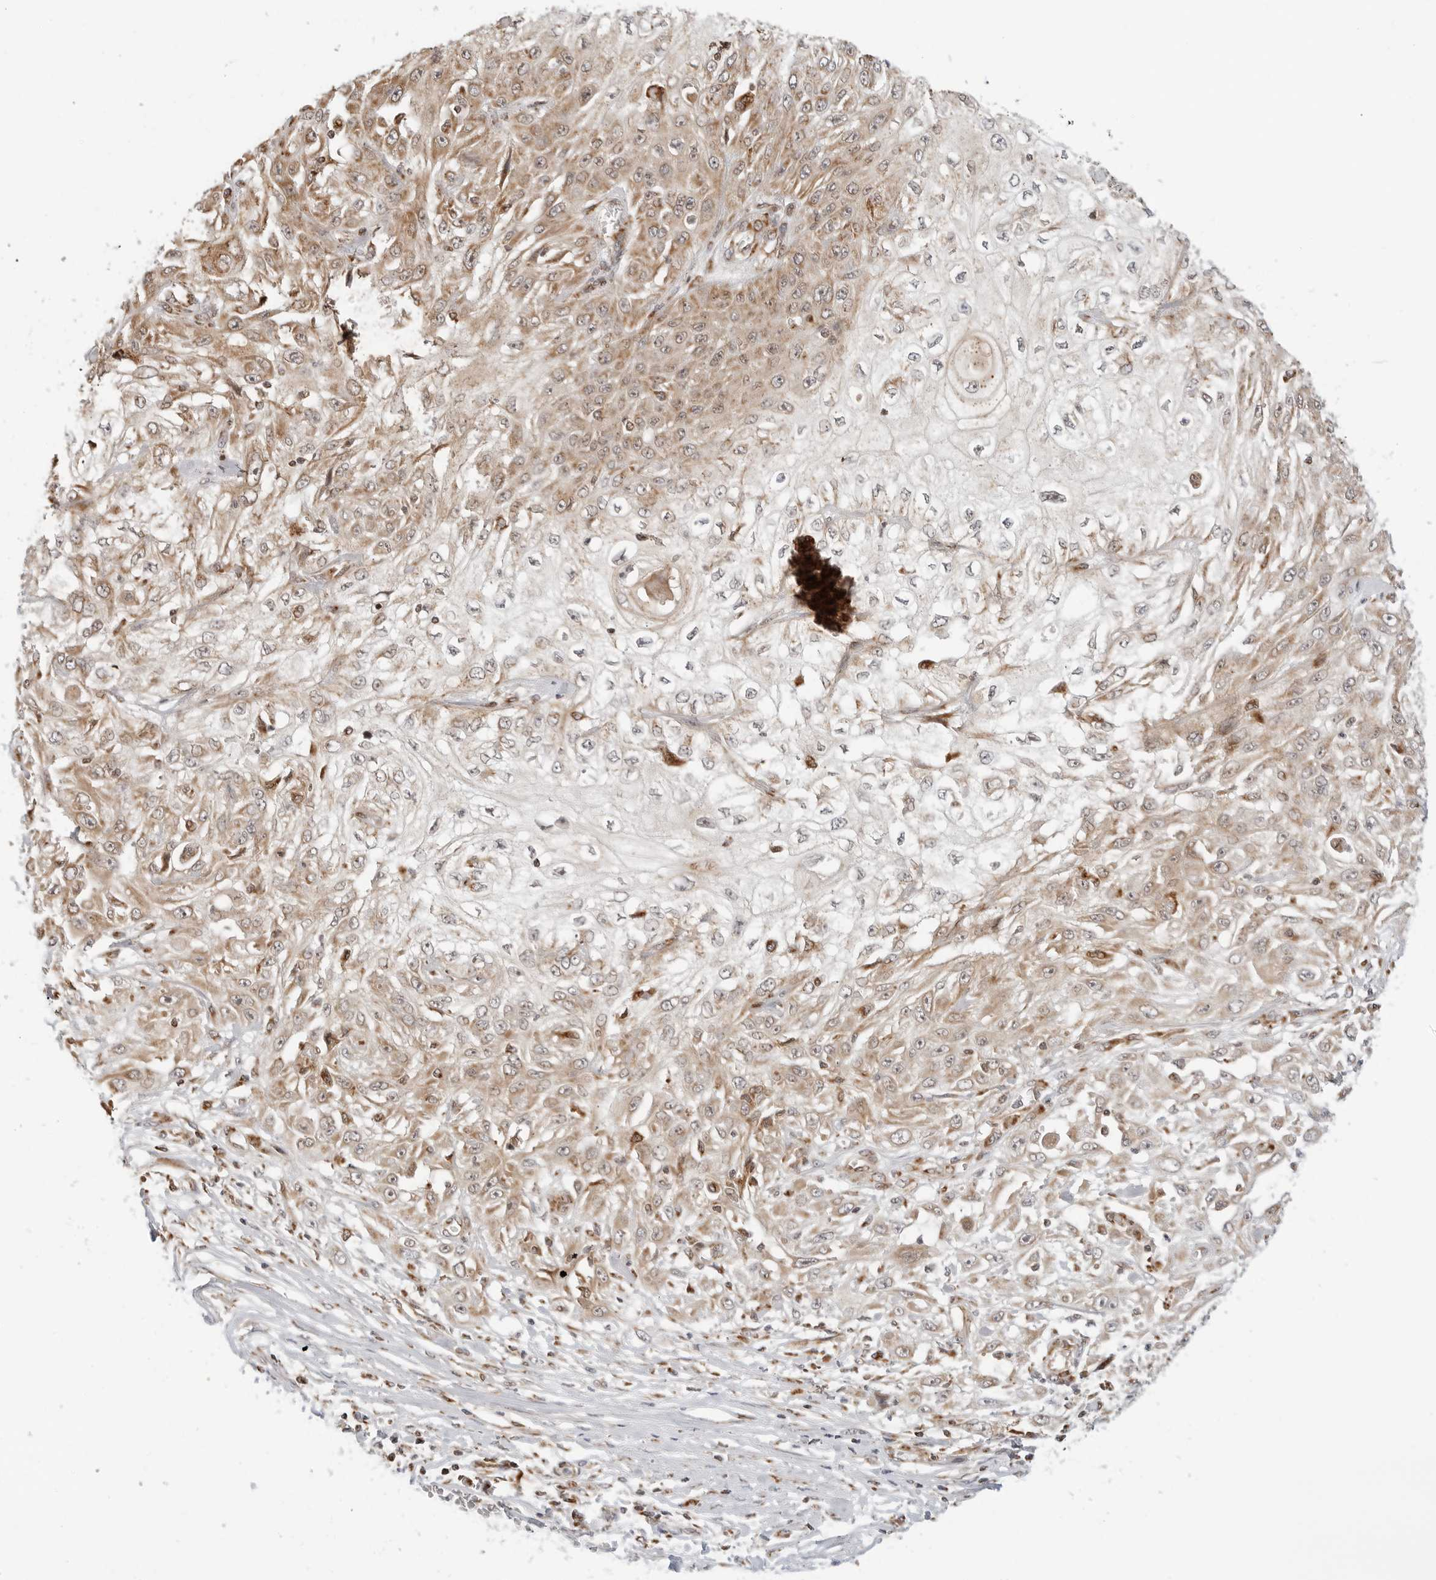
{"staining": {"intensity": "moderate", "quantity": ">75%", "location": "cytoplasmic/membranous"}, "tissue": "skin cancer", "cell_type": "Tumor cells", "image_type": "cancer", "snomed": [{"axis": "morphology", "description": "Squamous cell carcinoma, NOS"}, {"axis": "morphology", "description": "Squamous cell carcinoma, metastatic, NOS"}, {"axis": "topography", "description": "Skin"}, {"axis": "topography", "description": "Lymph node"}], "caption": "Protein analysis of metastatic squamous cell carcinoma (skin) tissue displays moderate cytoplasmic/membranous positivity in about >75% of tumor cells.", "gene": "POLR3GL", "patient": {"sex": "male", "age": 75}}